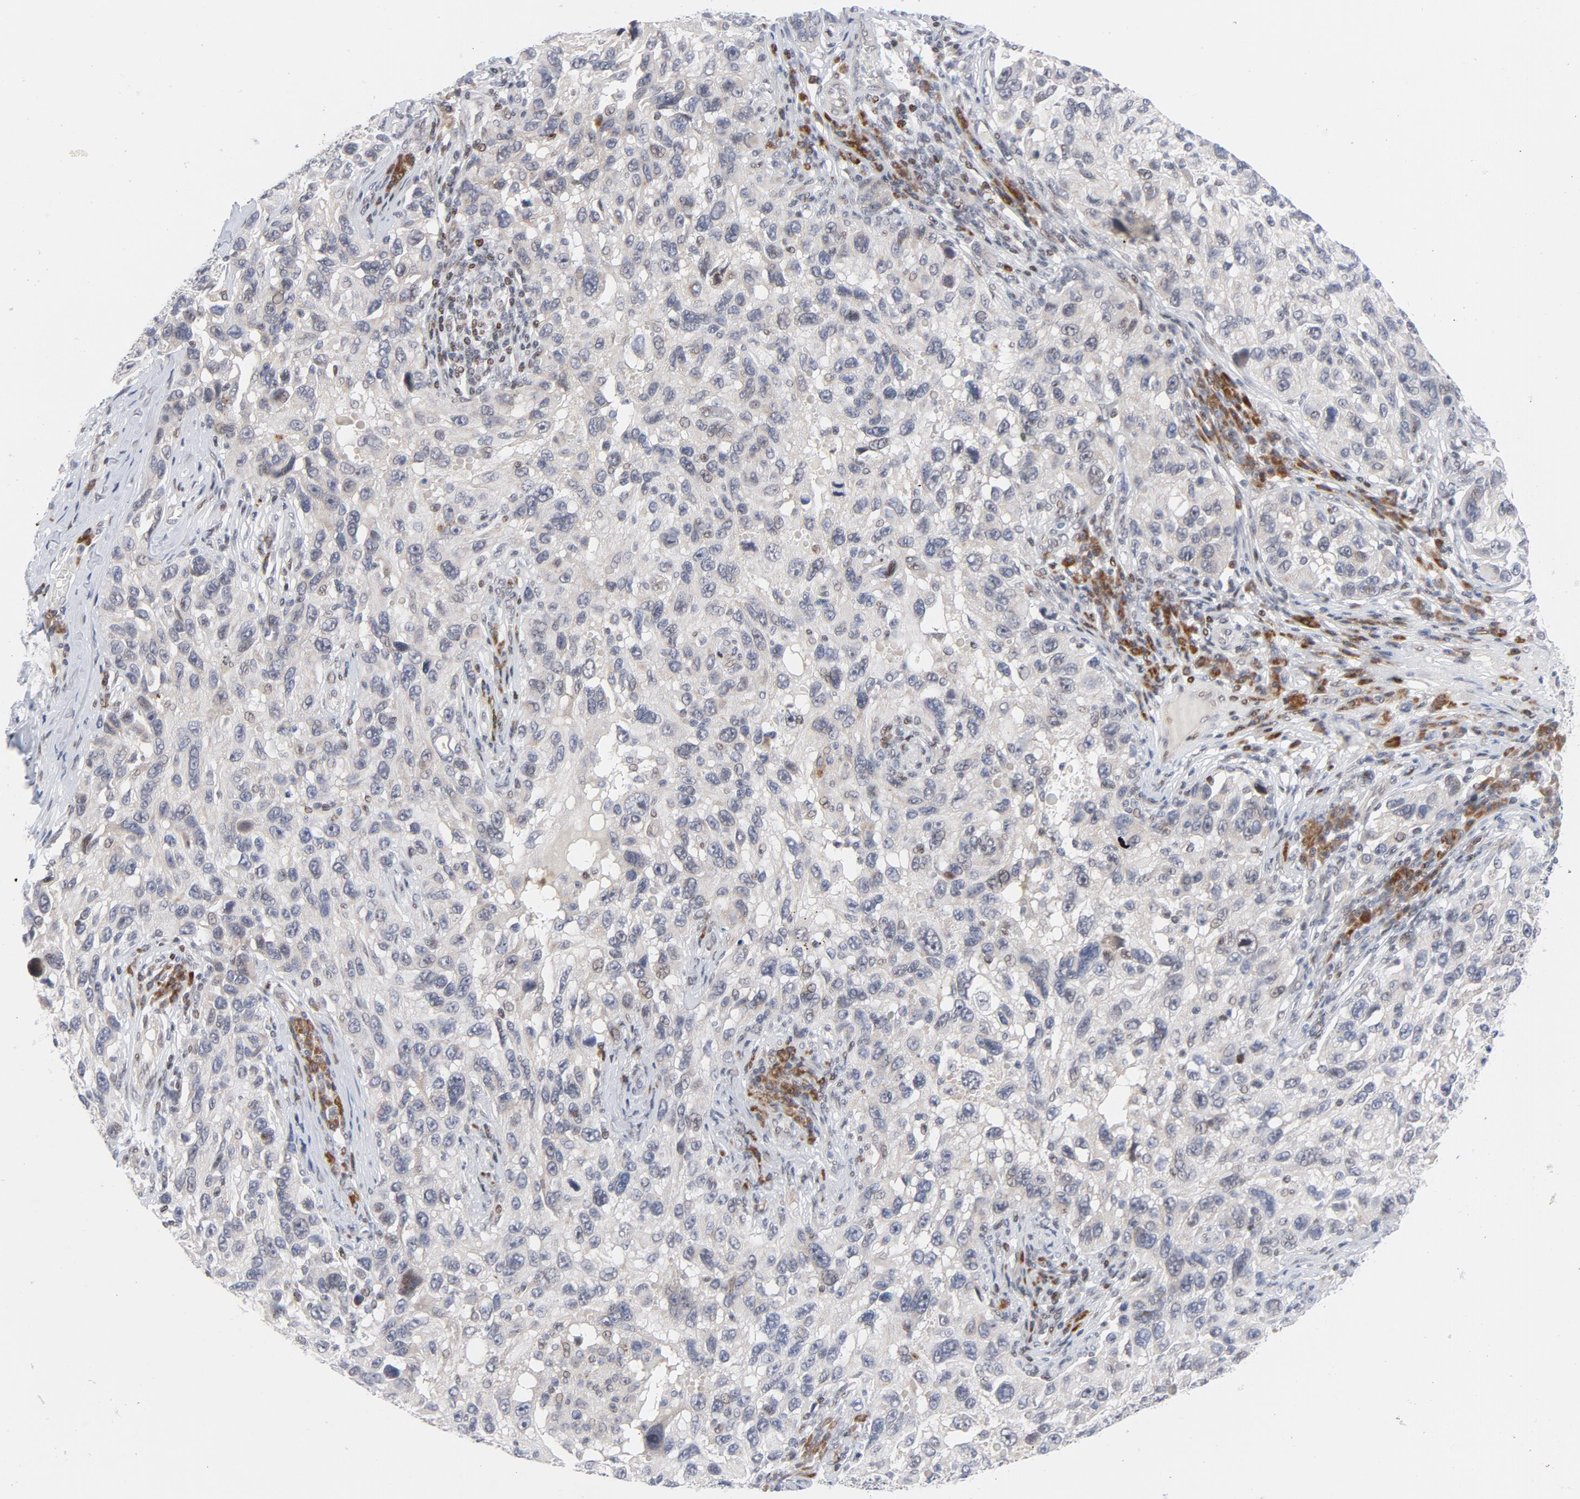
{"staining": {"intensity": "weak", "quantity": "<25%", "location": "nuclear"}, "tissue": "melanoma", "cell_type": "Tumor cells", "image_type": "cancer", "snomed": [{"axis": "morphology", "description": "Malignant melanoma, NOS"}, {"axis": "topography", "description": "Skin"}], "caption": "Tumor cells are negative for protein expression in human malignant melanoma.", "gene": "NFIC", "patient": {"sex": "male", "age": 53}}